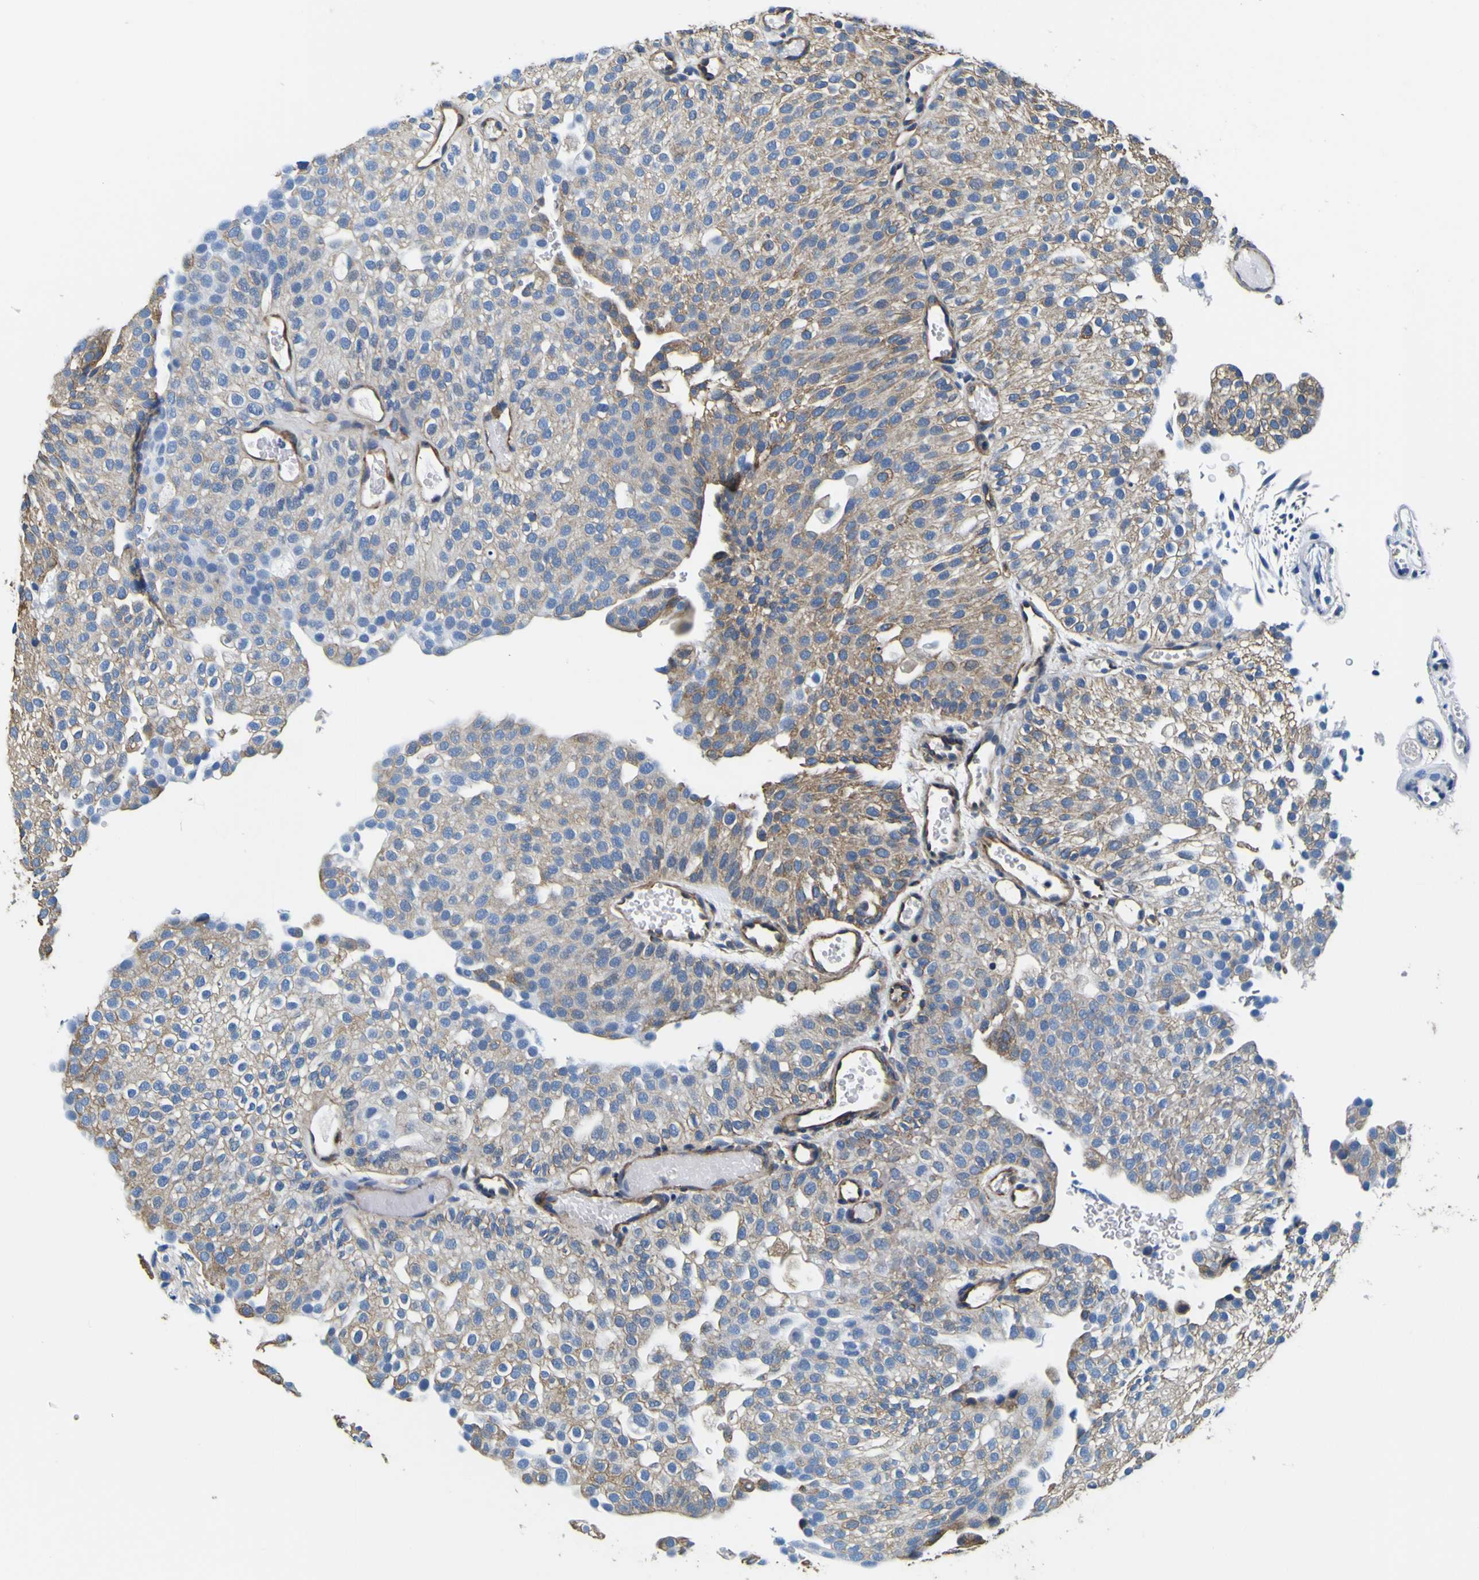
{"staining": {"intensity": "moderate", "quantity": ">75%", "location": "cytoplasmic/membranous"}, "tissue": "urothelial cancer", "cell_type": "Tumor cells", "image_type": "cancer", "snomed": [{"axis": "morphology", "description": "Urothelial carcinoma, Low grade"}, {"axis": "topography", "description": "Urinary bladder"}], "caption": "A medium amount of moderate cytoplasmic/membranous expression is present in approximately >75% of tumor cells in low-grade urothelial carcinoma tissue. The protein of interest is stained brown, and the nuclei are stained in blue (DAB IHC with brightfield microscopy, high magnification).", "gene": "TUBA1B", "patient": {"sex": "male", "age": 78}}